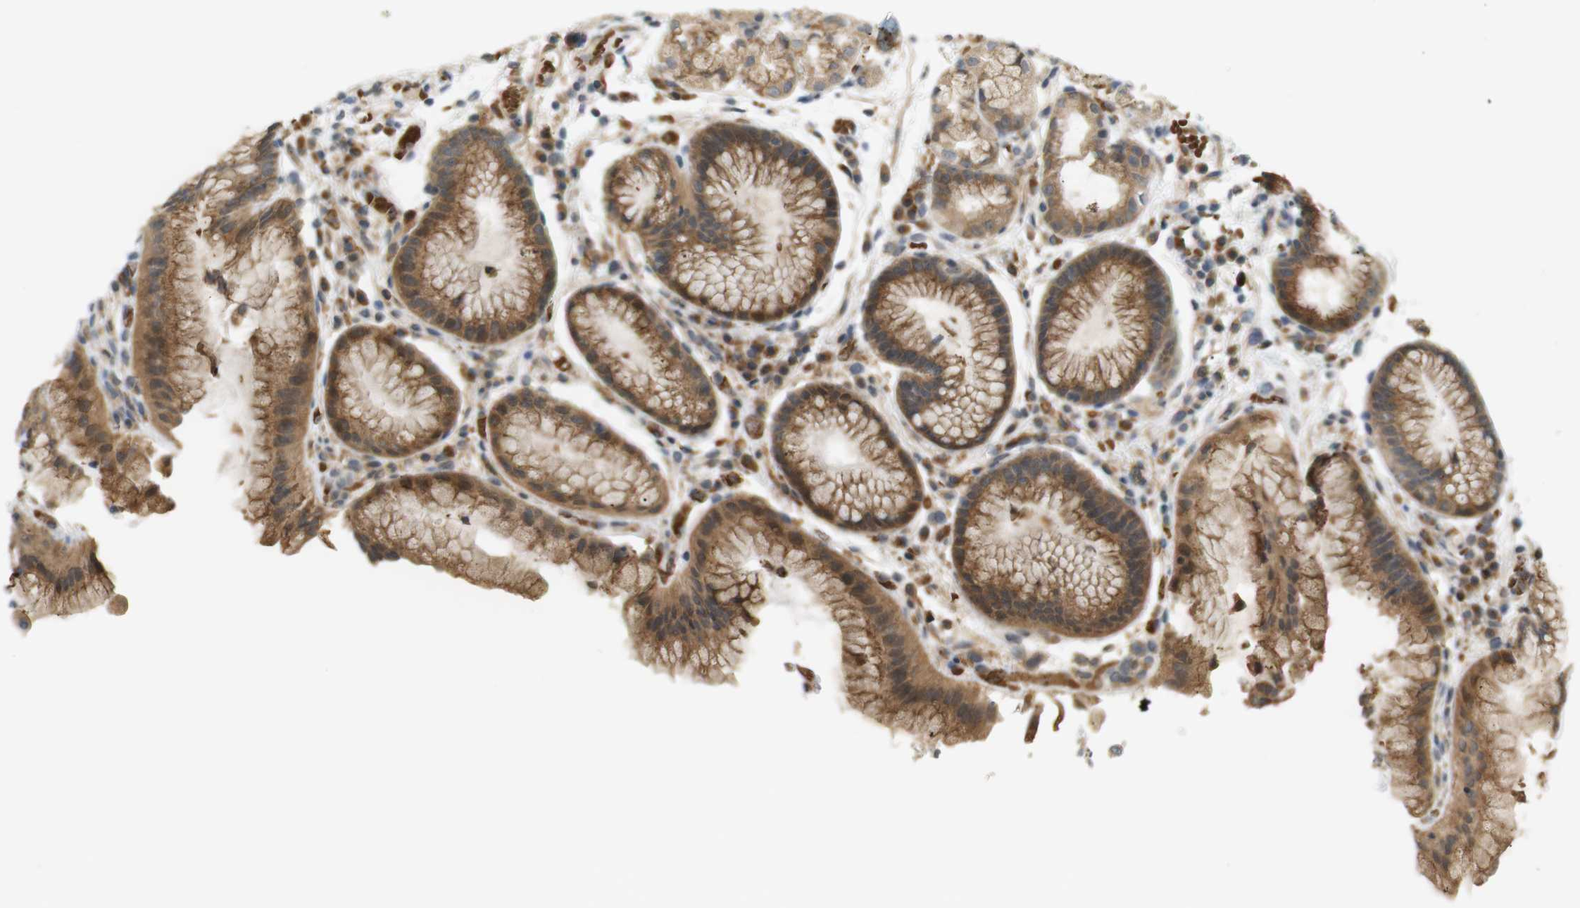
{"staining": {"intensity": "moderate", "quantity": ">75%", "location": "cytoplasmic/membranous"}, "tissue": "stomach", "cell_type": "Glandular cells", "image_type": "normal", "snomed": [{"axis": "morphology", "description": "Normal tissue, NOS"}, {"axis": "topography", "description": "Stomach, upper"}, {"axis": "topography", "description": "Stomach"}], "caption": "Immunohistochemical staining of normal human stomach demonstrates moderate cytoplasmic/membranous protein staining in approximately >75% of glandular cells.", "gene": "SOCS6", "patient": {"sex": "male", "age": 76}}